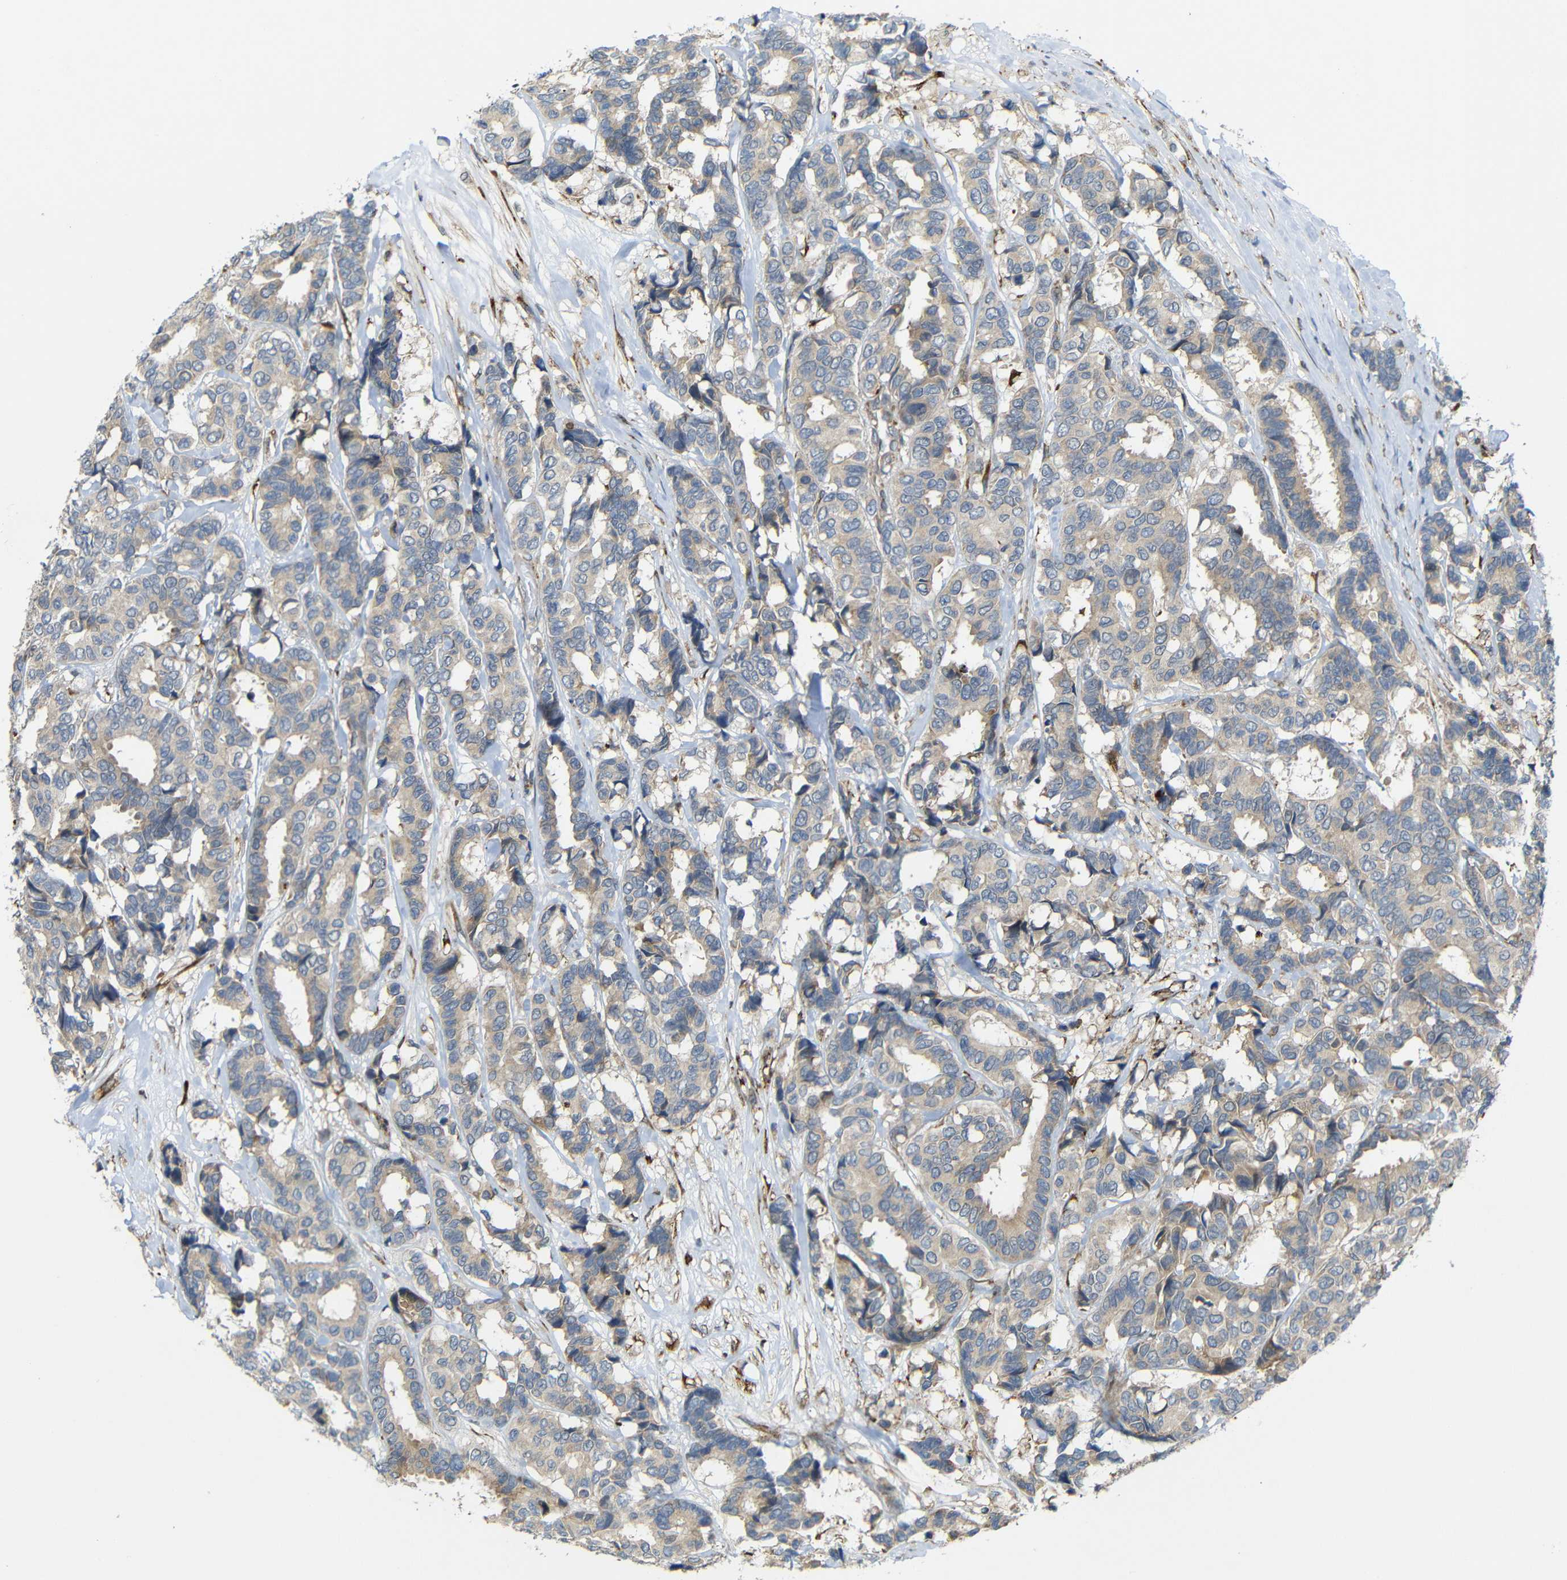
{"staining": {"intensity": "weak", "quantity": ">75%", "location": "cytoplasmic/membranous"}, "tissue": "breast cancer", "cell_type": "Tumor cells", "image_type": "cancer", "snomed": [{"axis": "morphology", "description": "Duct carcinoma"}, {"axis": "topography", "description": "Breast"}], "caption": "A high-resolution micrograph shows IHC staining of breast infiltrating ductal carcinoma, which exhibits weak cytoplasmic/membranous expression in approximately >75% of tumor cells.", "gene": "P3H2", "patient": {"sex": "female", "age": 87}}